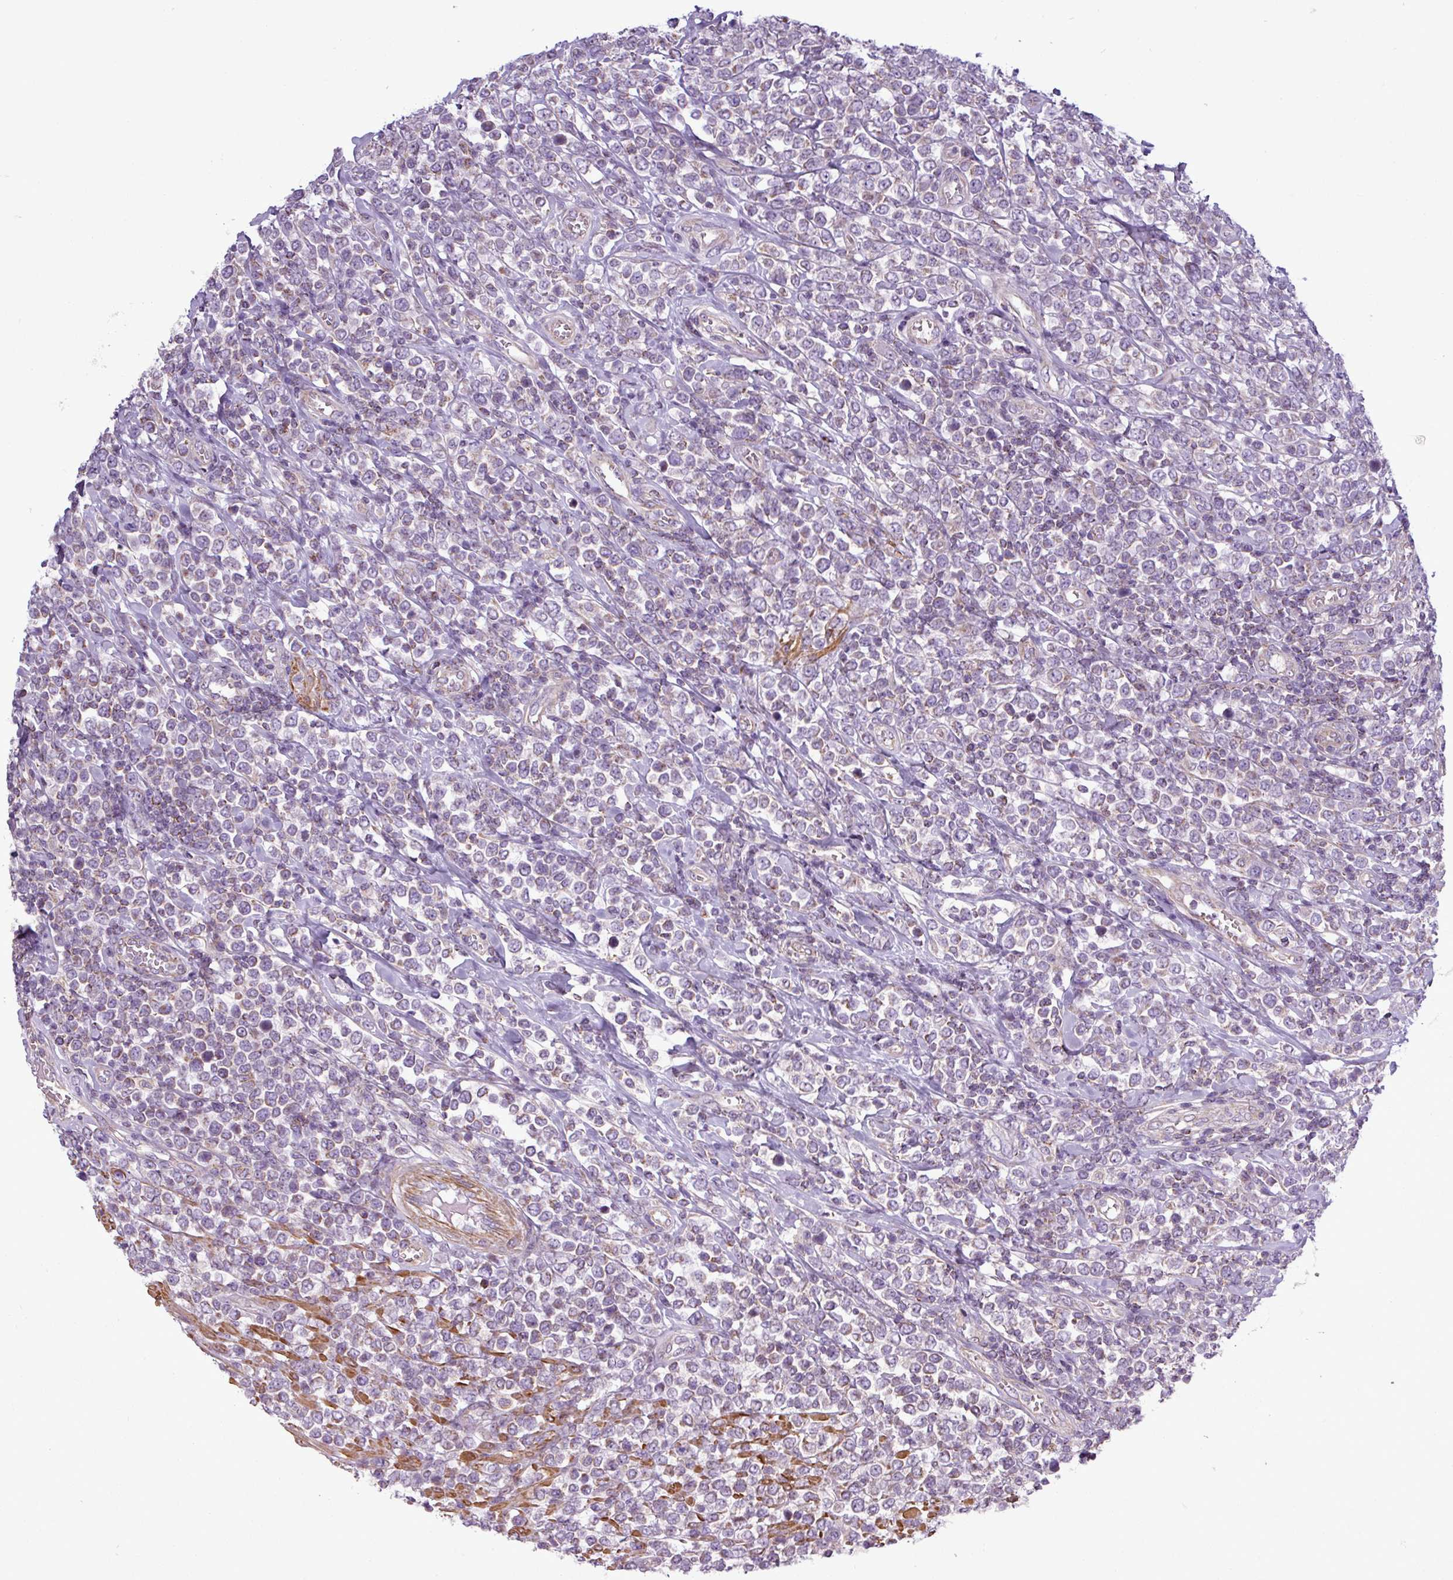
{"staining": {"intensity": "negative", "quantity": "none", "location": "none"}, "tissue": "lymphoma", "cell_type": "Tumor cells", "image_type": "cancer", "snomed": [{"axis": "morphology", "description": "Malignant lymphoma, non-Hodgkin's type, High grade"}, {"axis": "topography", "description": "Soft tissue"}], "caption": "The immunohistochemistry (IHC) image has no significant positivity in tumor cells of high-grade malignant lymphoma, non-Hodgkin's type tissue.", "gene": "BTN2A2", "patient": {"sex": "female", "age": 56}}